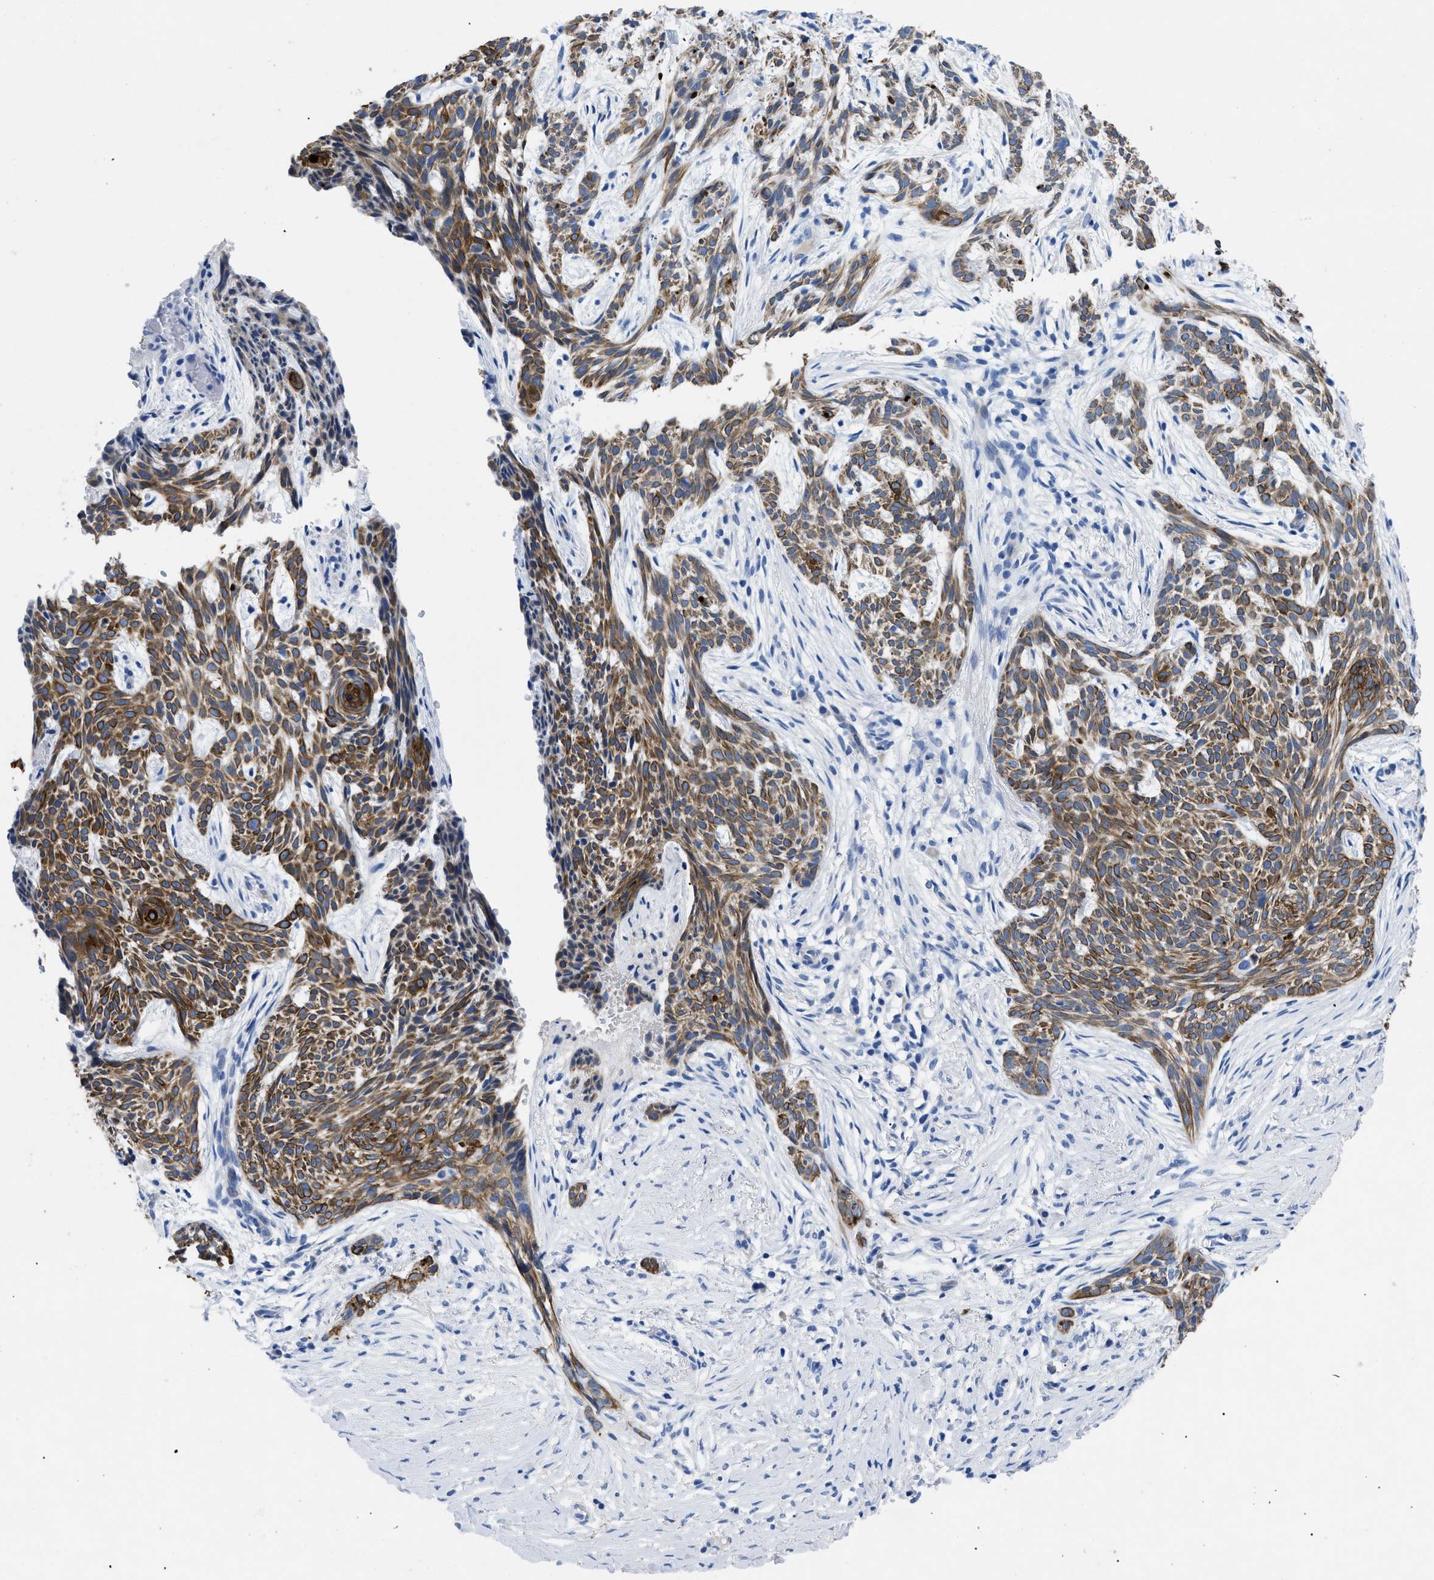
{"staining": {"intensity": "moderate", "quantity": "25%-75%", "location": "cytoplasmic/membranous"}, "tissue": "skin cancer", "cell_type": "Tumor cells", "image_type": "cancer", "snomed": [{"axis": "morphology", "description": "Basal cell carcinoma"}, {"axis": "topography", "description": "Skin"}], "caption": "Skin cancer (basal cell carcinoma) stained with a brown dye displays moderate cytoplasmic/membranous positive expression in about 25%-75% of tumor cells.", "gene": "TMEM68", "patient": {"sex": "female", "age": 59}}